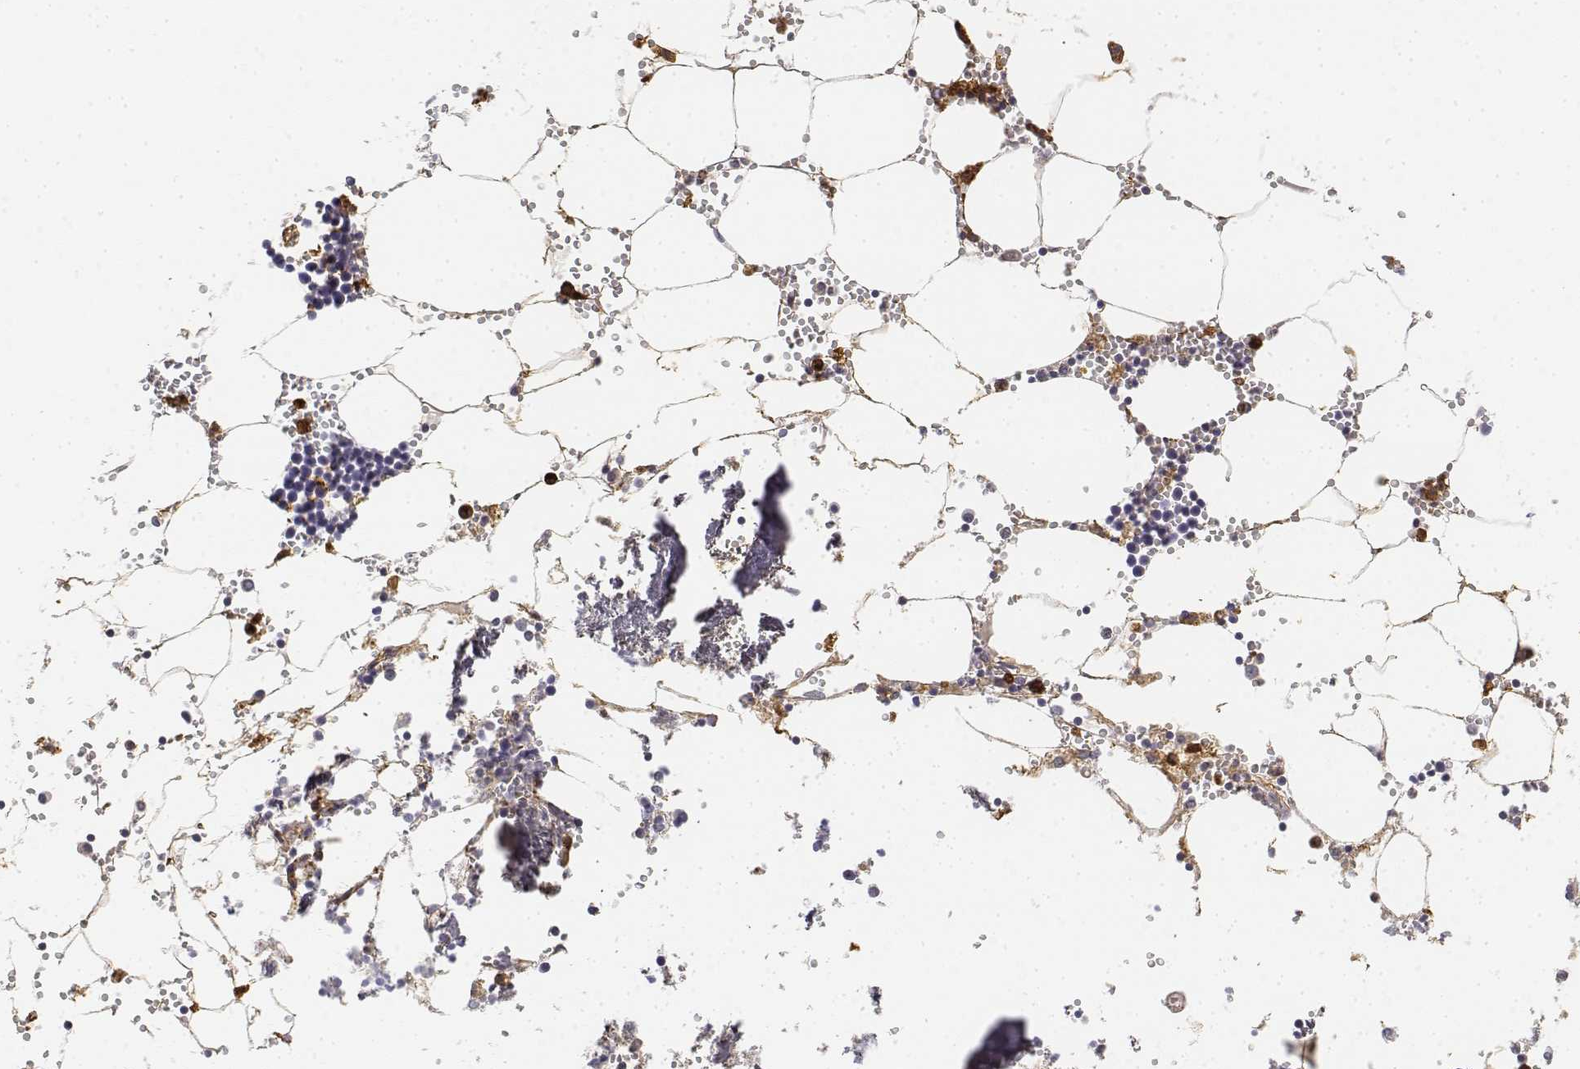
{"staining": {"intensity": "strong", "quantity": "<25%", "location": "cytoplasmic/membranous"}, "tissue": "bone marrow", "cell_type": "Hematopoietic cells", "image_type": "normal", "snomed": [{"axis": "morphology", "description": "Normal tissue, NOS"}, {"axis": "topography", "description": "Bone marrow"}], "caption": "Protein analysis of benign bone marrow demonstrates strong cytoplasmic/membranous positivity in approximately <25% of hematopoietic cells. The staining is performed using DAB (3,3'-diaminobenzidine) brown chromogen to label protein expression. The nuclei are counter-stained blue using hematoxylin.", "gene": "CD14", "patient": {"sex": "male", "age": 54}}